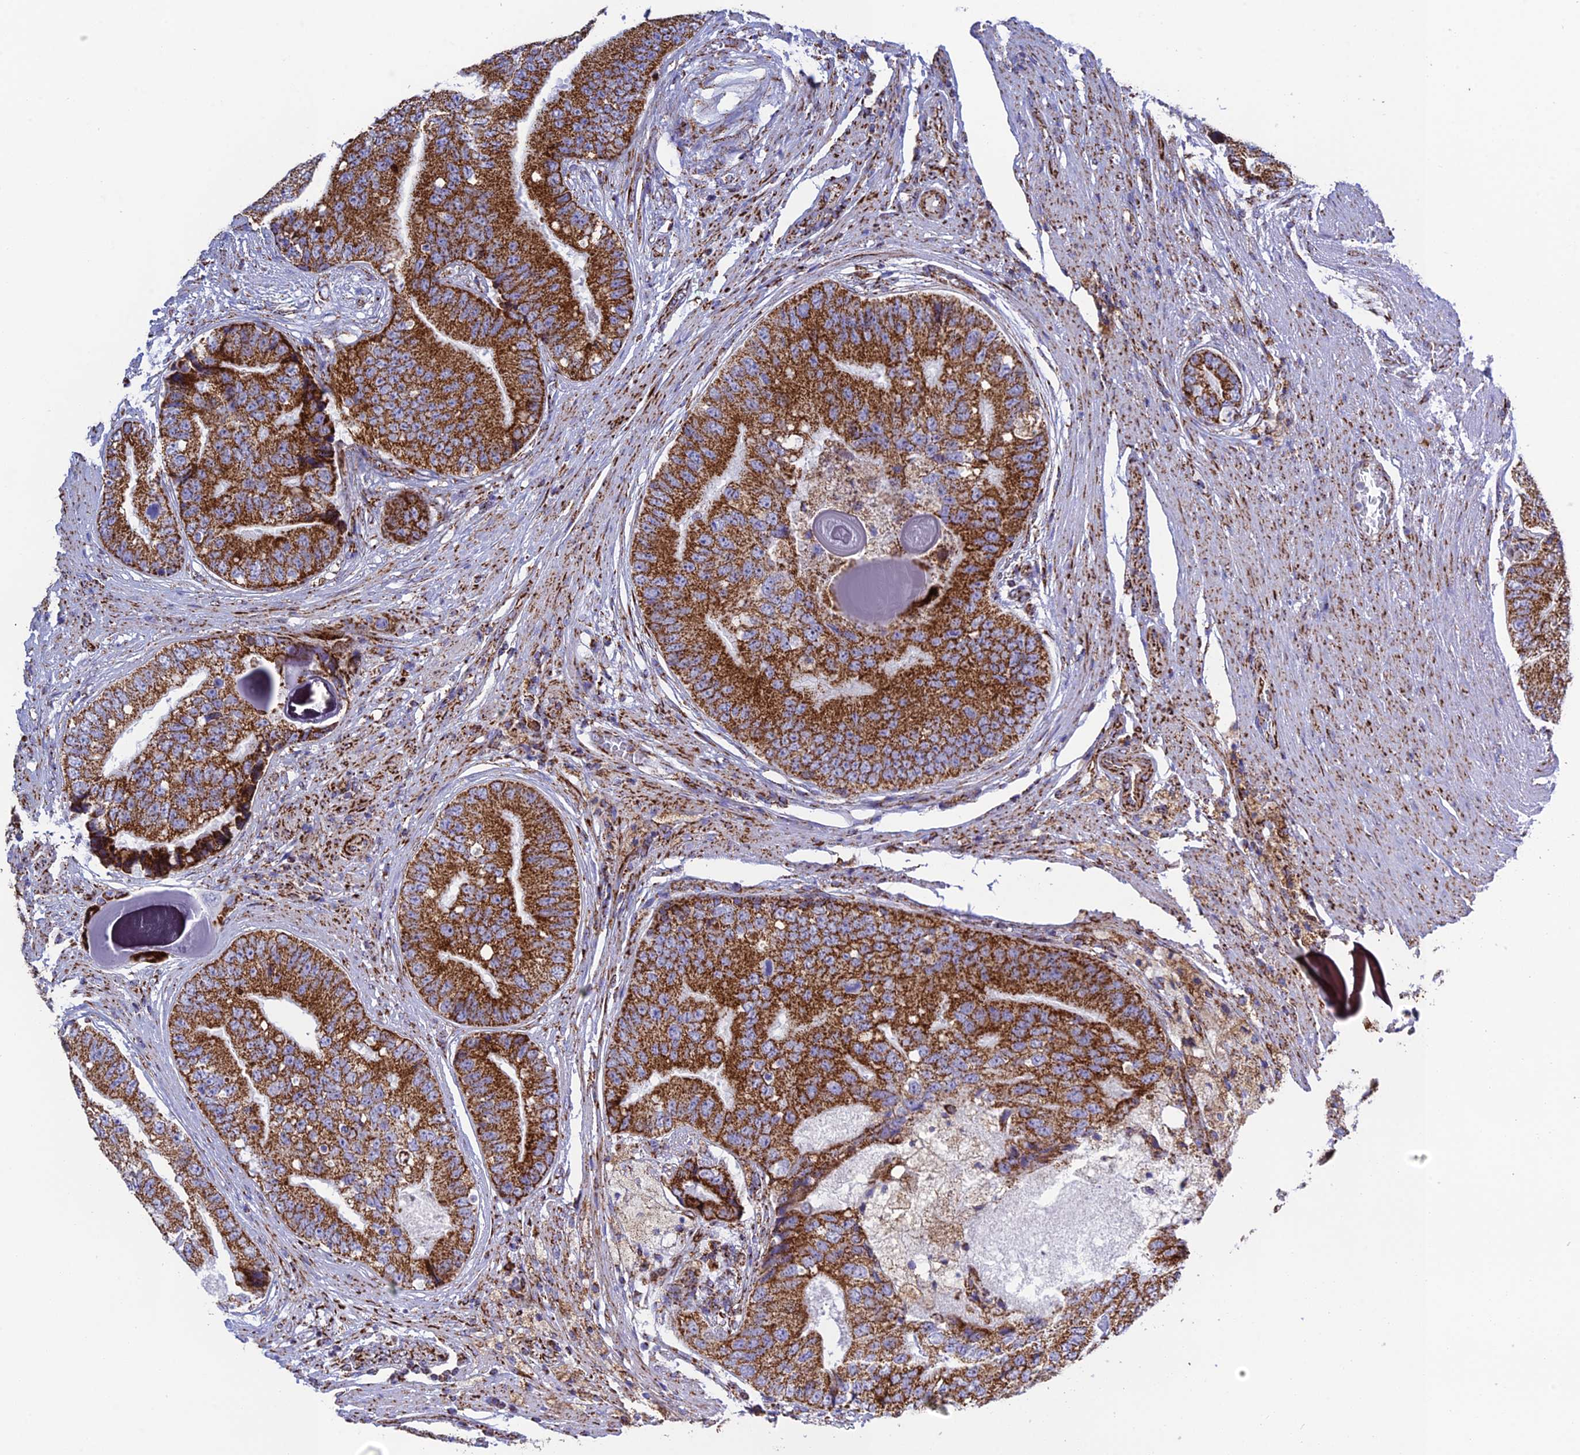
{"staining": {"intensity": "strong", "quantity": ">75%", "location": "cytoplasmic/membranous"}, "tissue": "prostate cancer", "cell_type": "Tumor cells", "image_type": "cancer", "snomed": [{"axis": "morphology", "description": "Adenocarcinoma, High grade"}, {"axis": "topography", "description": "Prostate"}], "caption": "Protein analysis of adenocarcinoma (high-grade) (prostate) tissue displays strong cytoplasmic/membranous positivity in about >75% of tumor cells. The protein is shown in brown color, while the nuclei are stained blue.", "gene": "CHCHD3", "patient": {"sex": "male", "age": 70}}